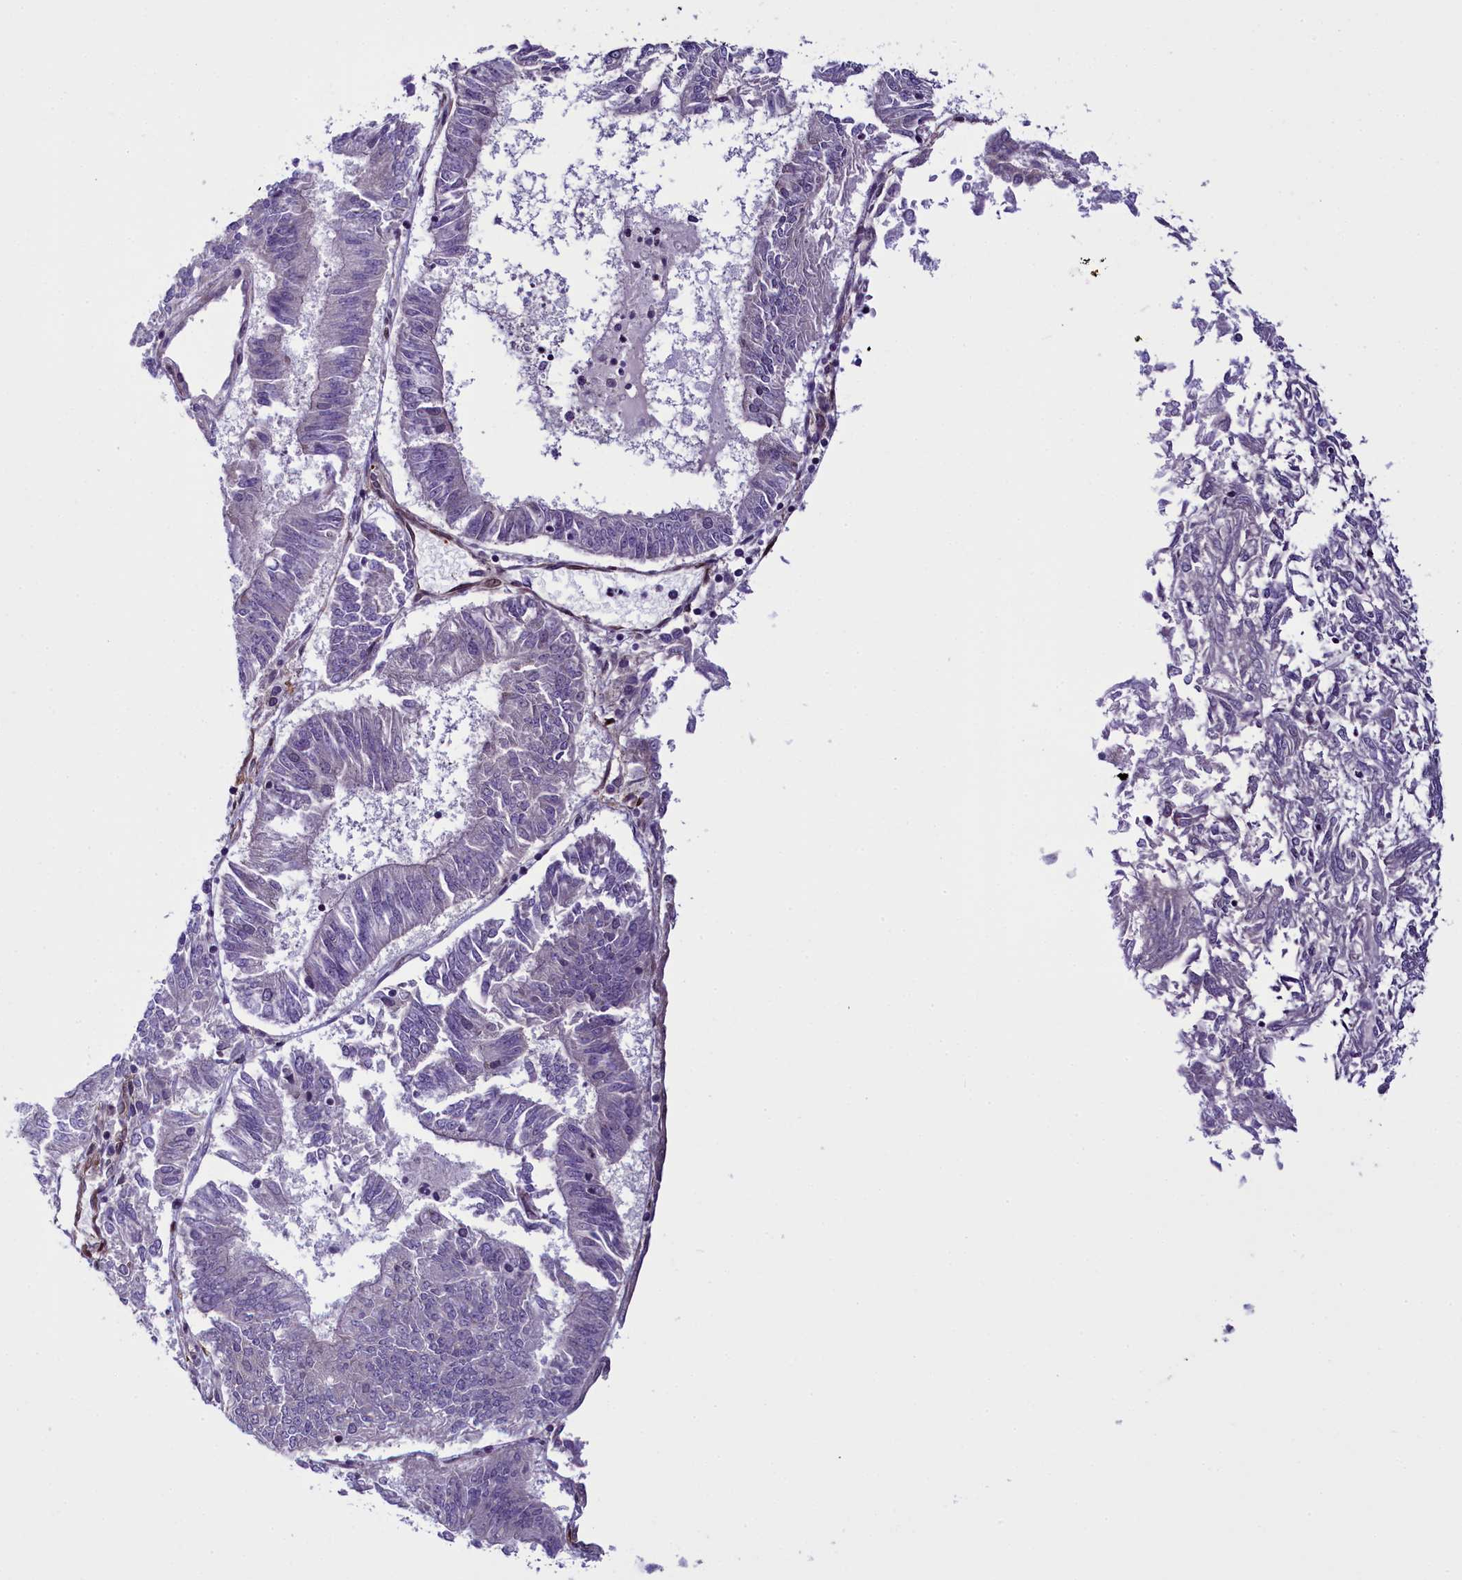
{"staining": {"intensity": "negative", "quantity": "none", "location": "none"}, "tissue": "endometrial cancer", "cell_type": "Tumor cells", "image_type": "cancer", "snomed": [{"axis": "morphology", "description": "Adenocarcinoma, NOS"}, {"axis": "topography", "description": "Endometrium"}], "caption": "Immunohistochemistry (IHC) of human endometrial cancer shows no positivity in tumor cells.", "gene": "IGSF6", "patient": {"sex": "female", "age": 58}}